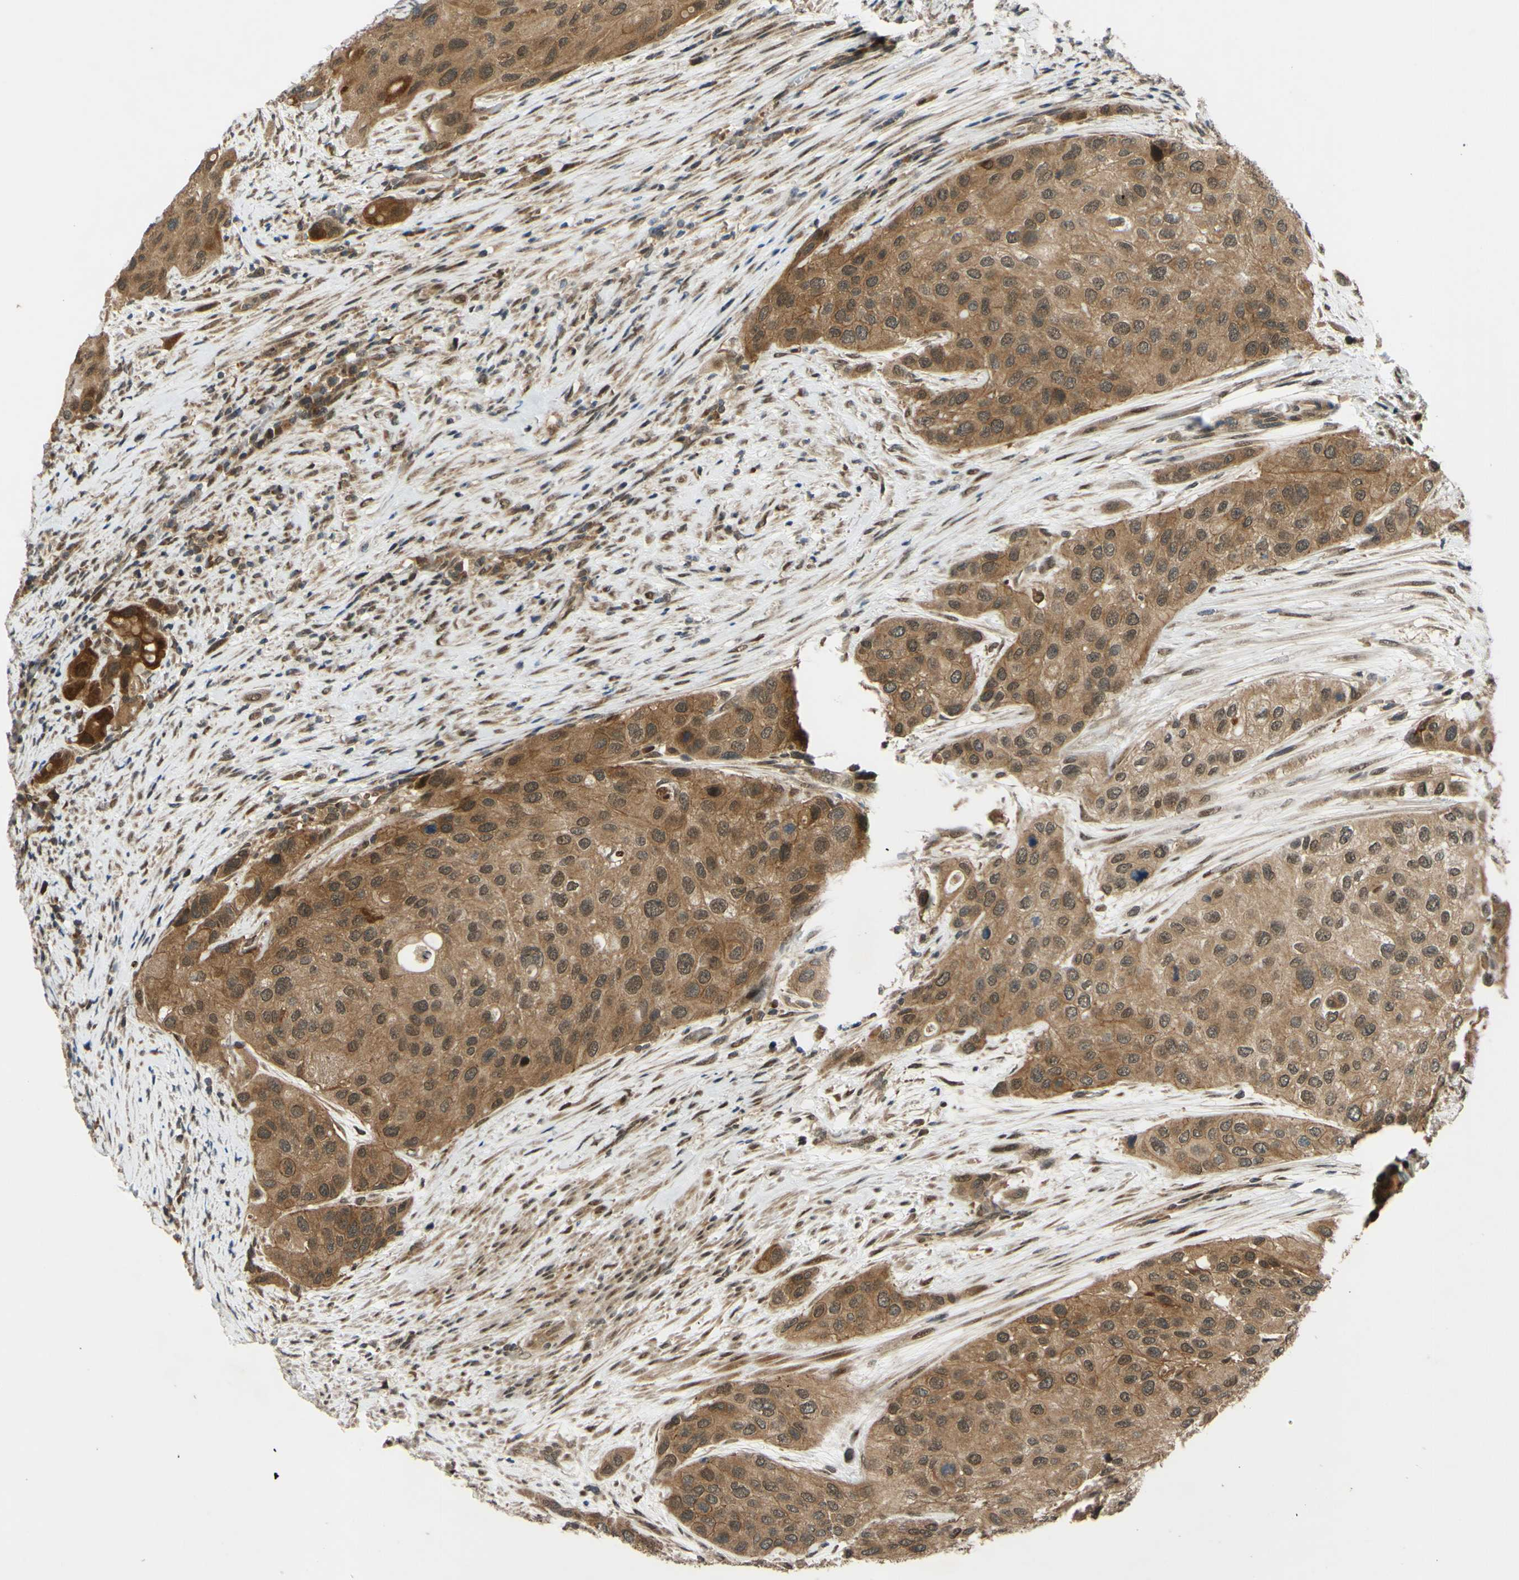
{"staining": {"intensity": "moderate", "quantity": ">75%", "location": "cytoplasmic/membranous"}, "tissue": "urothelial cancer", "cell_type": "Tumor cells", "image_type": "cancer", "snomed": [{"axis": "morphology", "description": "Urothelial carcinoma, High grade"}, {"axis": "topography", "description": "Urinary bladder"}], "caption": "Immunohistochemistry (IHC) (DAB) staining of urothelial cancer reveals moderate cytoplasmic/membranous protein positivity in about >75% of tumor cells.", "gene": "ABCC8", "patient": {"sex": "female", "age": 56}}